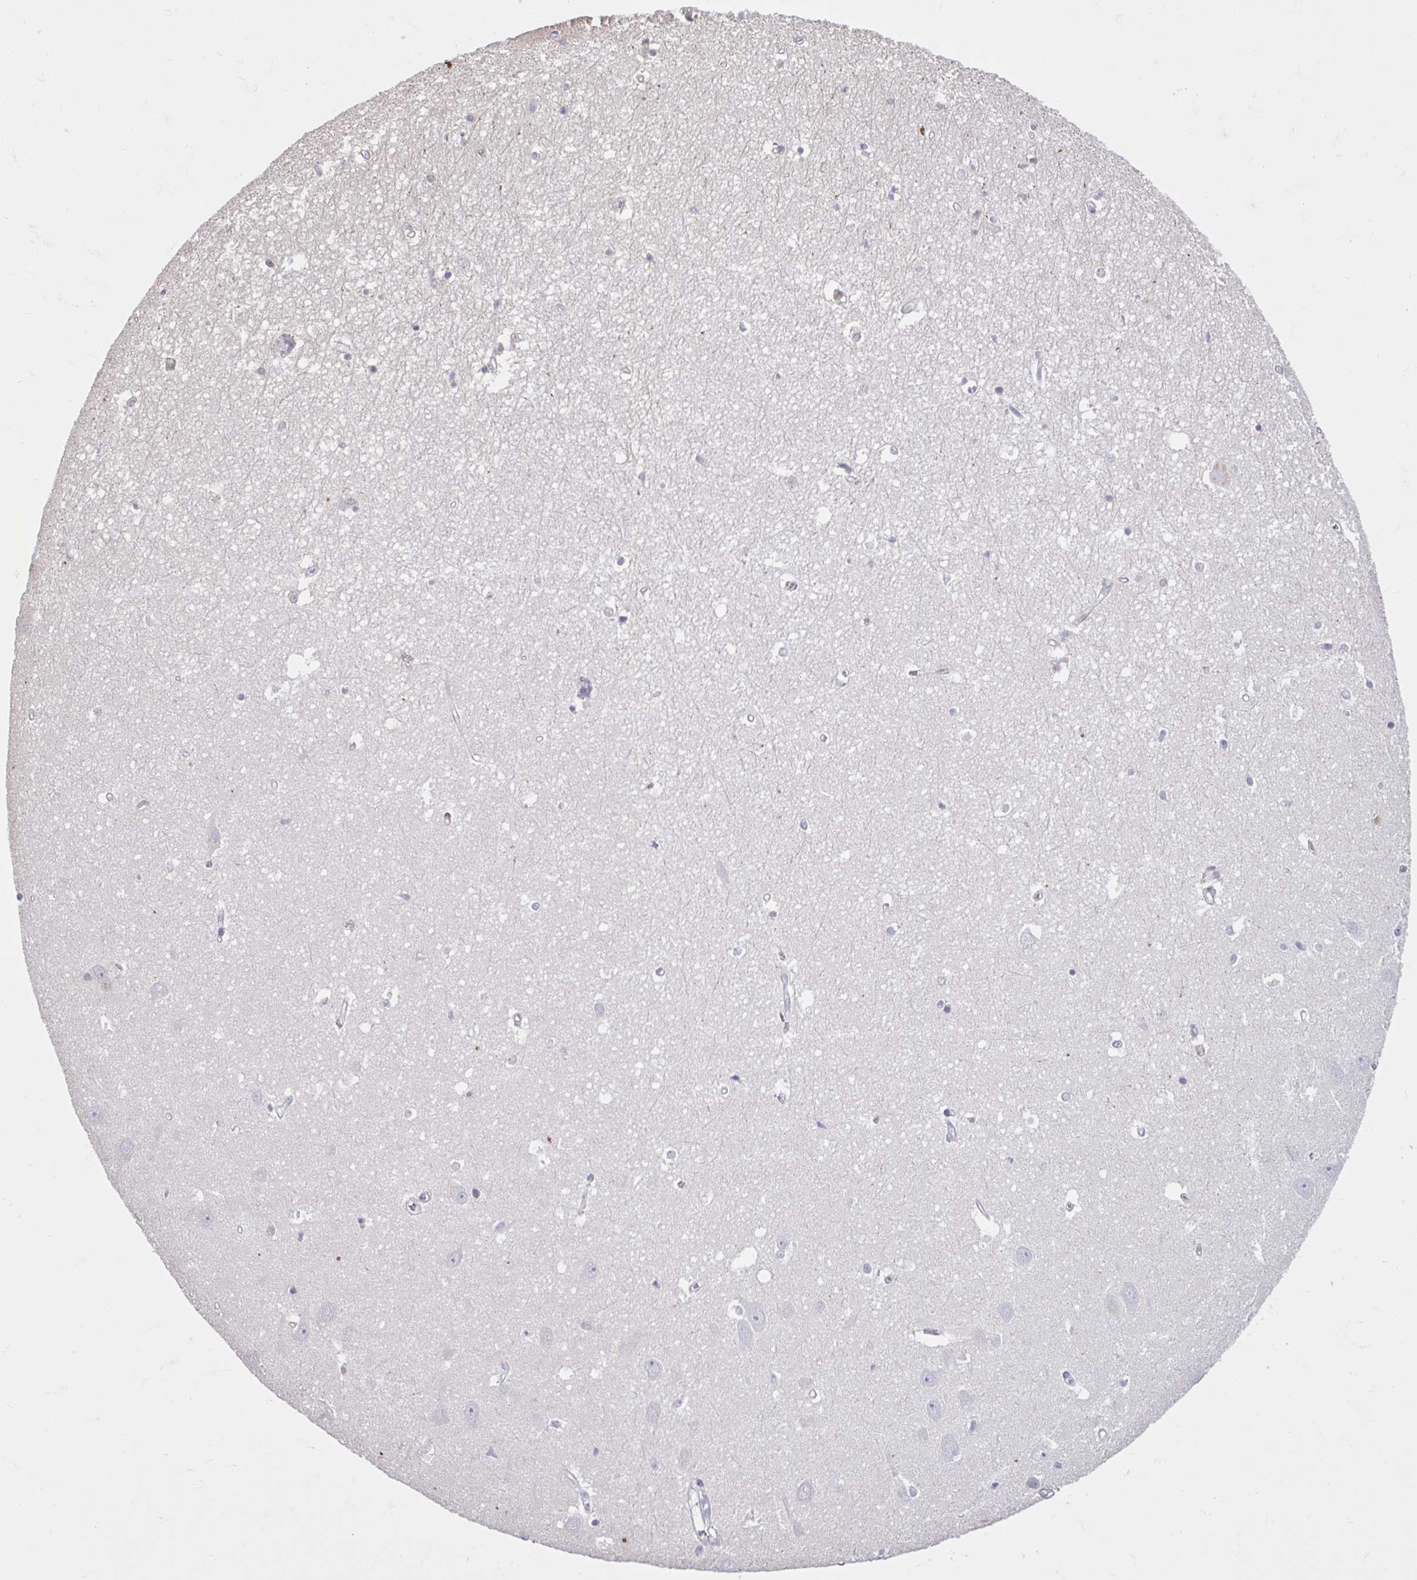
{"staining": {"intensity": "negative", "quantity": "none", "location": "none"}, "tissue": "hippocampus", "cell_type": "Glial cells", "image_type": "normal", "snomed": [{"axis": "morphology", "description": "Normal tissue, NOS"}, {"axis": "topography", "description": "Hippocampus"}], "caption": "Immunohistochemistry (IHC) photomicrograph of unremarkable hippocampus: human hippocampus stained with DAB (3,3'-diaminobenzidine) demonstrates no significant protein staining in glial cells.", "gene": "CDH19", "patient": {"sex": "female", "age": 64}}